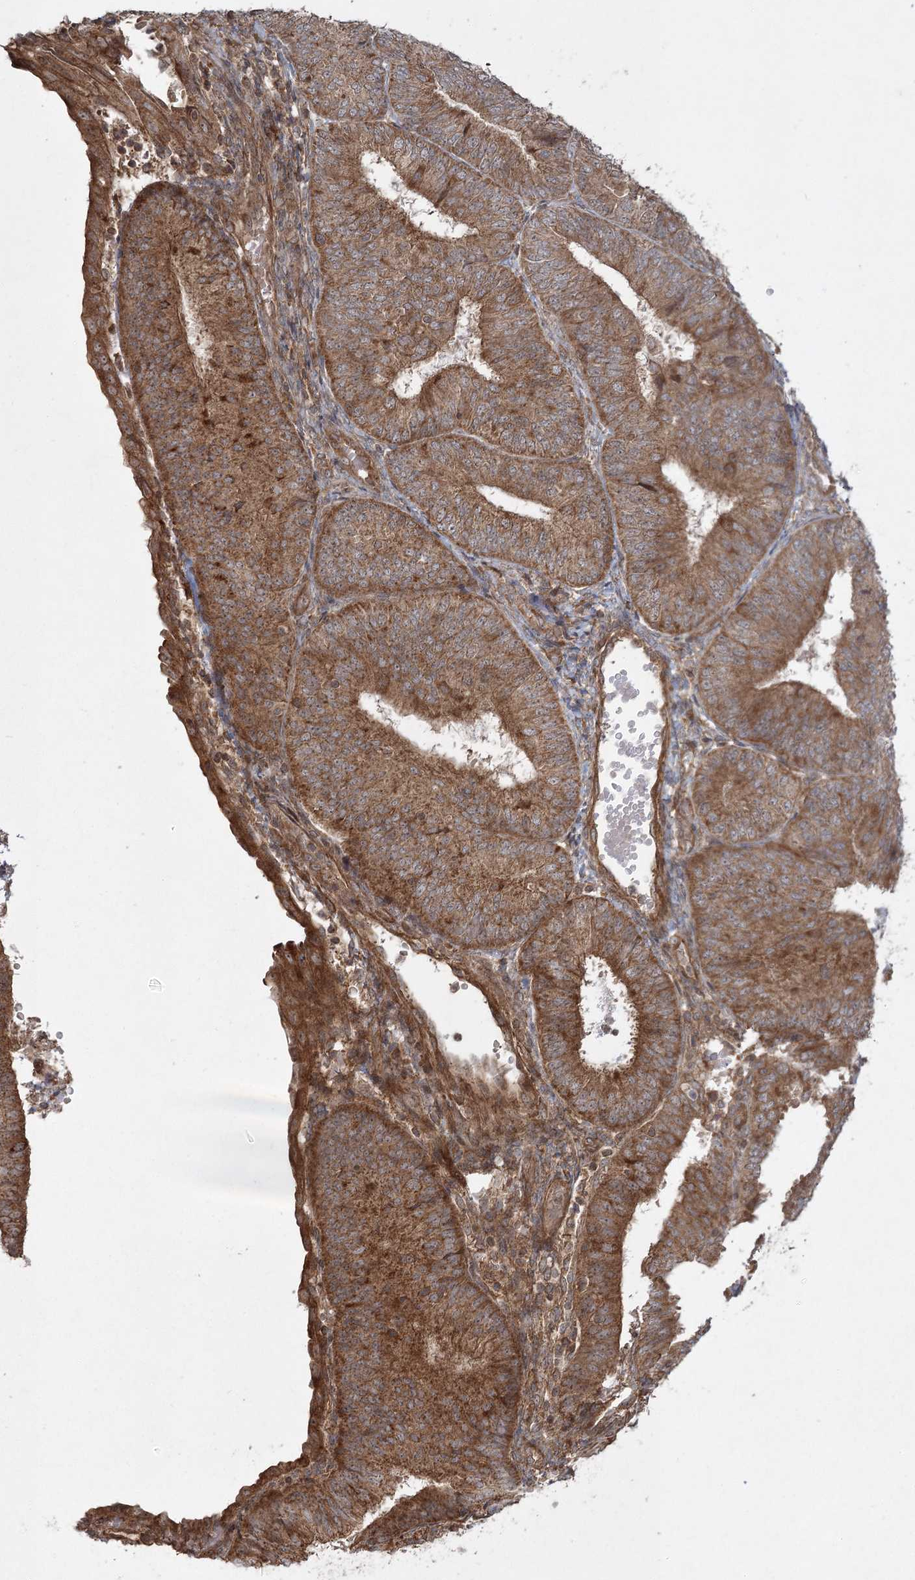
{"staining": {"intensity": "strong", "quantity": ">75%", "location": "cytoplasmic/membranous"}, "tissue": "endometrial cancer", "cell_type": "Tumor cells", "image_type": "cancer", "snomed": [{"axis": "morphology", "description": "Adenocarcinoma, NOS"}, {"axis": "topography", "description": "Endometrium"}], "caption": "Immunohistochemistry (IHC) (DAB (3,3'-diaminobenzidine)) staining of human endometrial cancer (adenocarcinoma) demonstrates strong cytoplasmic/membranous protein staining in about >75% of tumor cells.", "gene": "CPLANE1", "patient": {"sex": "female", "age": 58}}